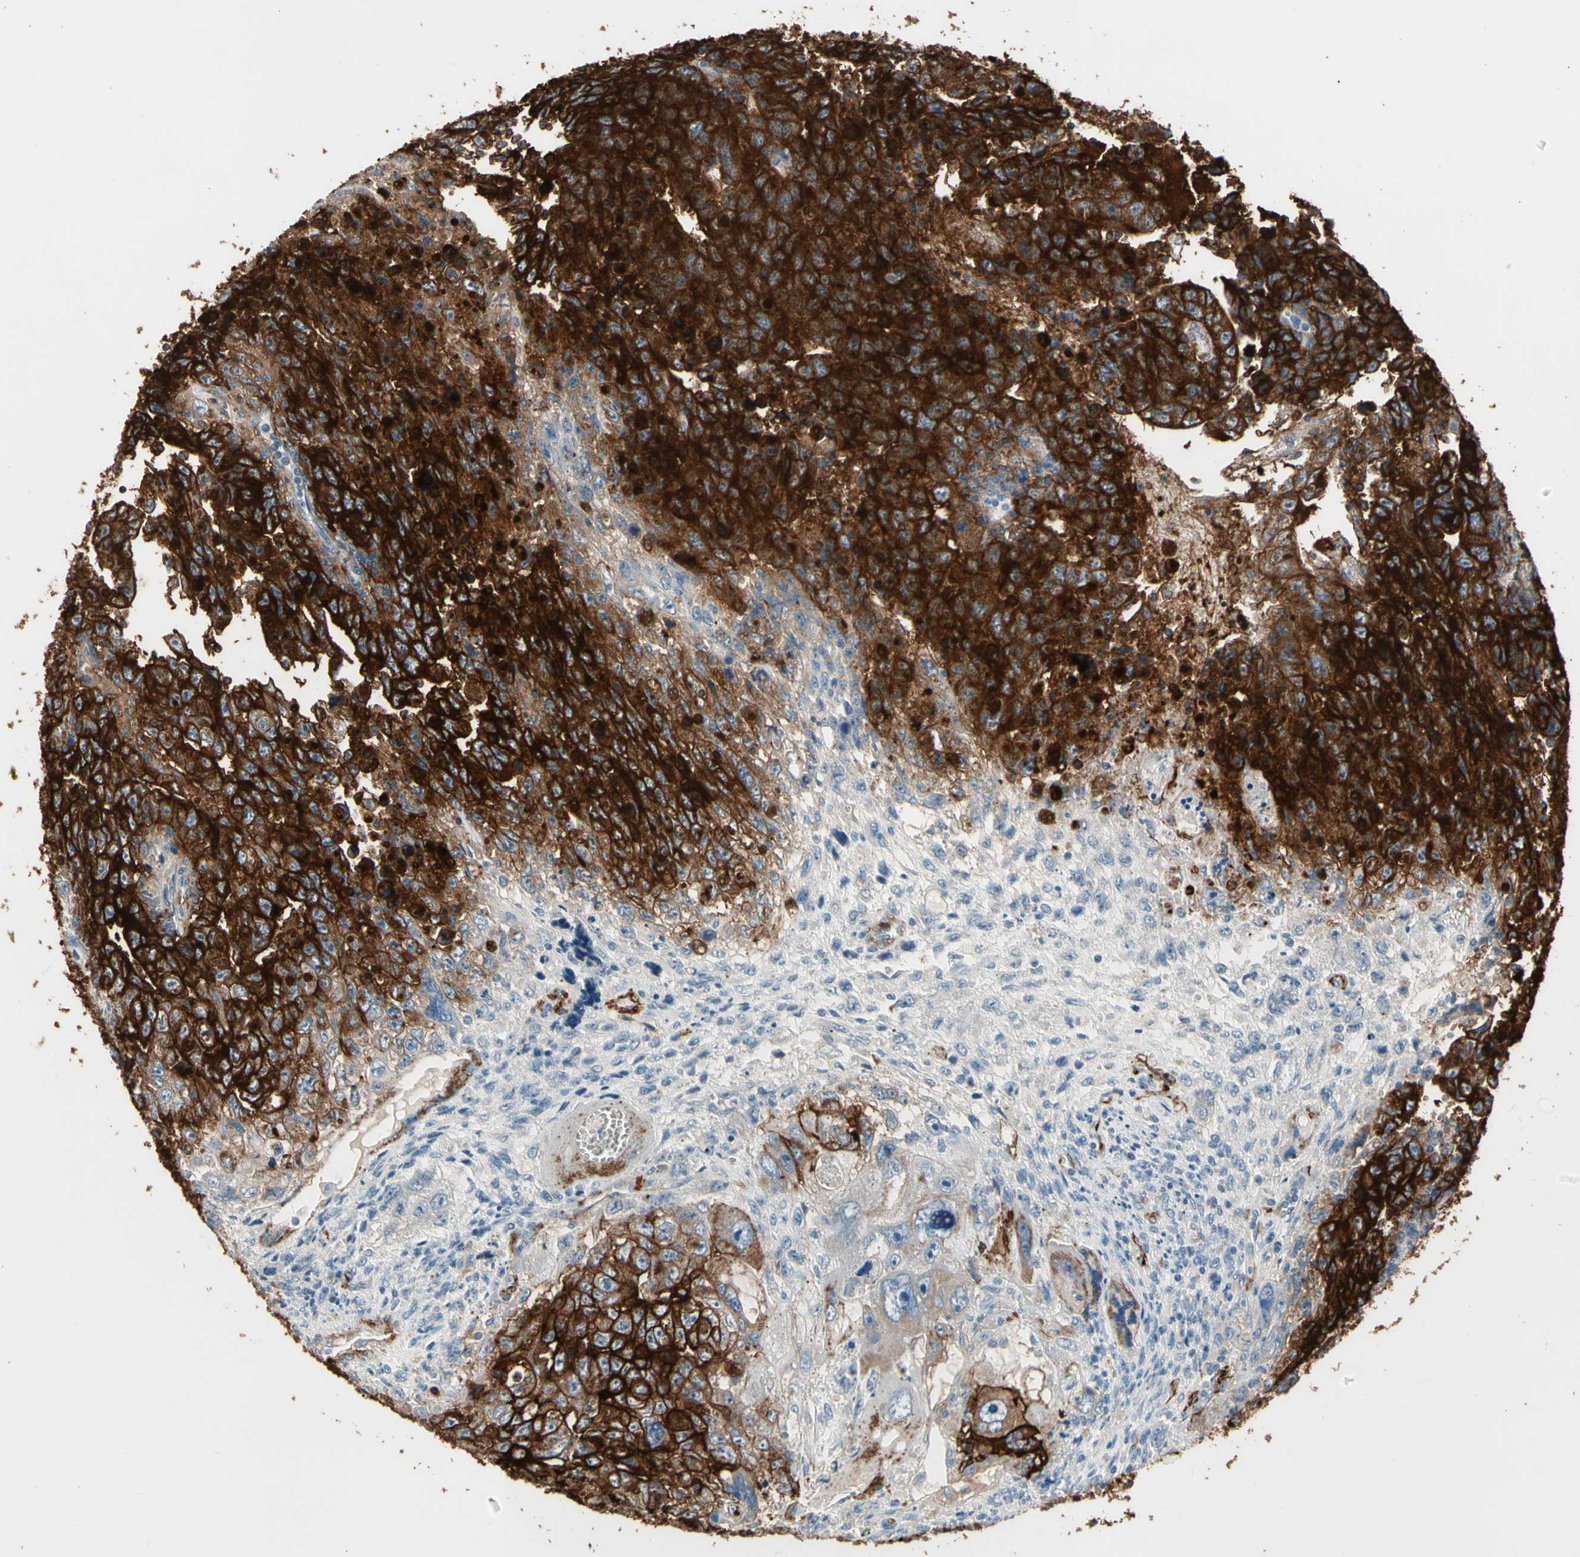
{"staining": {"intensity": "strong", "quantity": ">75%", "location": "cytoplasmic/membranous"}, "tissue": "testis cancer", "cell_type": "Tumor cells", "image_type": "cancer", "snomed": [{"axis": "morphology", "description": "Carcinoma, Embryonal, NOS"}, {"axis": "topography", "description": "Testis"}], "caption": "Immunohistochemistry (IHC) image of neoplastic tissue: human testis embryonal carcinoma stained using immunohistochemistry (IHC) shows high levels of strong protein expression localized specifically in the cytoplasmic/membranous of tumor cells, appearing as a cytoplasmic/membranous brown color.", "gene": "SUSD2", "patient": {"sex": "male", "age": 28}}